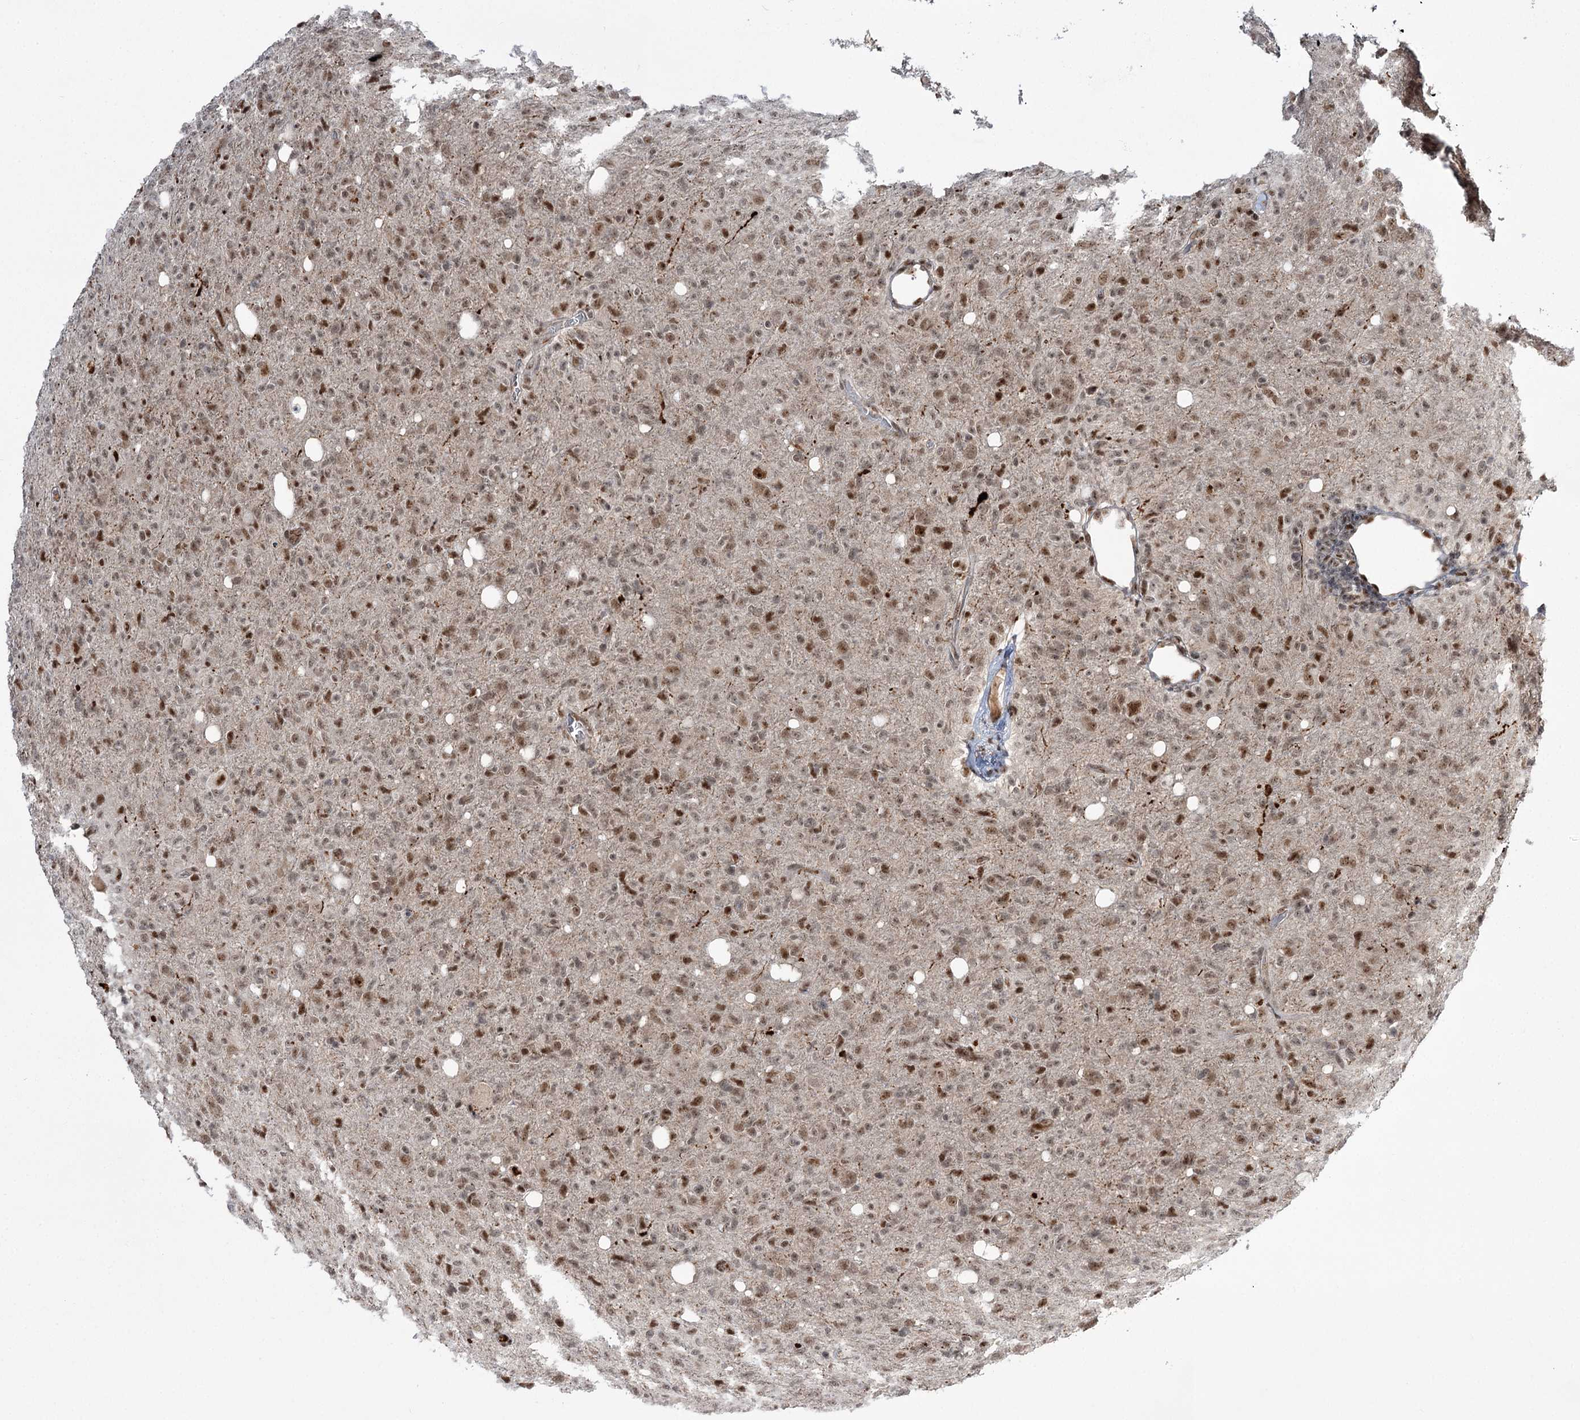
{"staining": {"intensity": "moderate", "quantity": ">75%", "location": "nuclear"}, "tissue": "glioma", "cell_type": "Tumor cells", "image_type": "cancer", "snomed": [{"axis": "morphology", "description": "Glioma, malignant, High grade"}, {"axis": "topography", "description": "Brain"}], "caption": "There is medium levels of moderate nuclear staining in tumor cells of glioma, as demonstrated by immunohistochemical staining (brown color).", "gene": "ERCC3", "patient": {"sex": "female", "age": 57}}